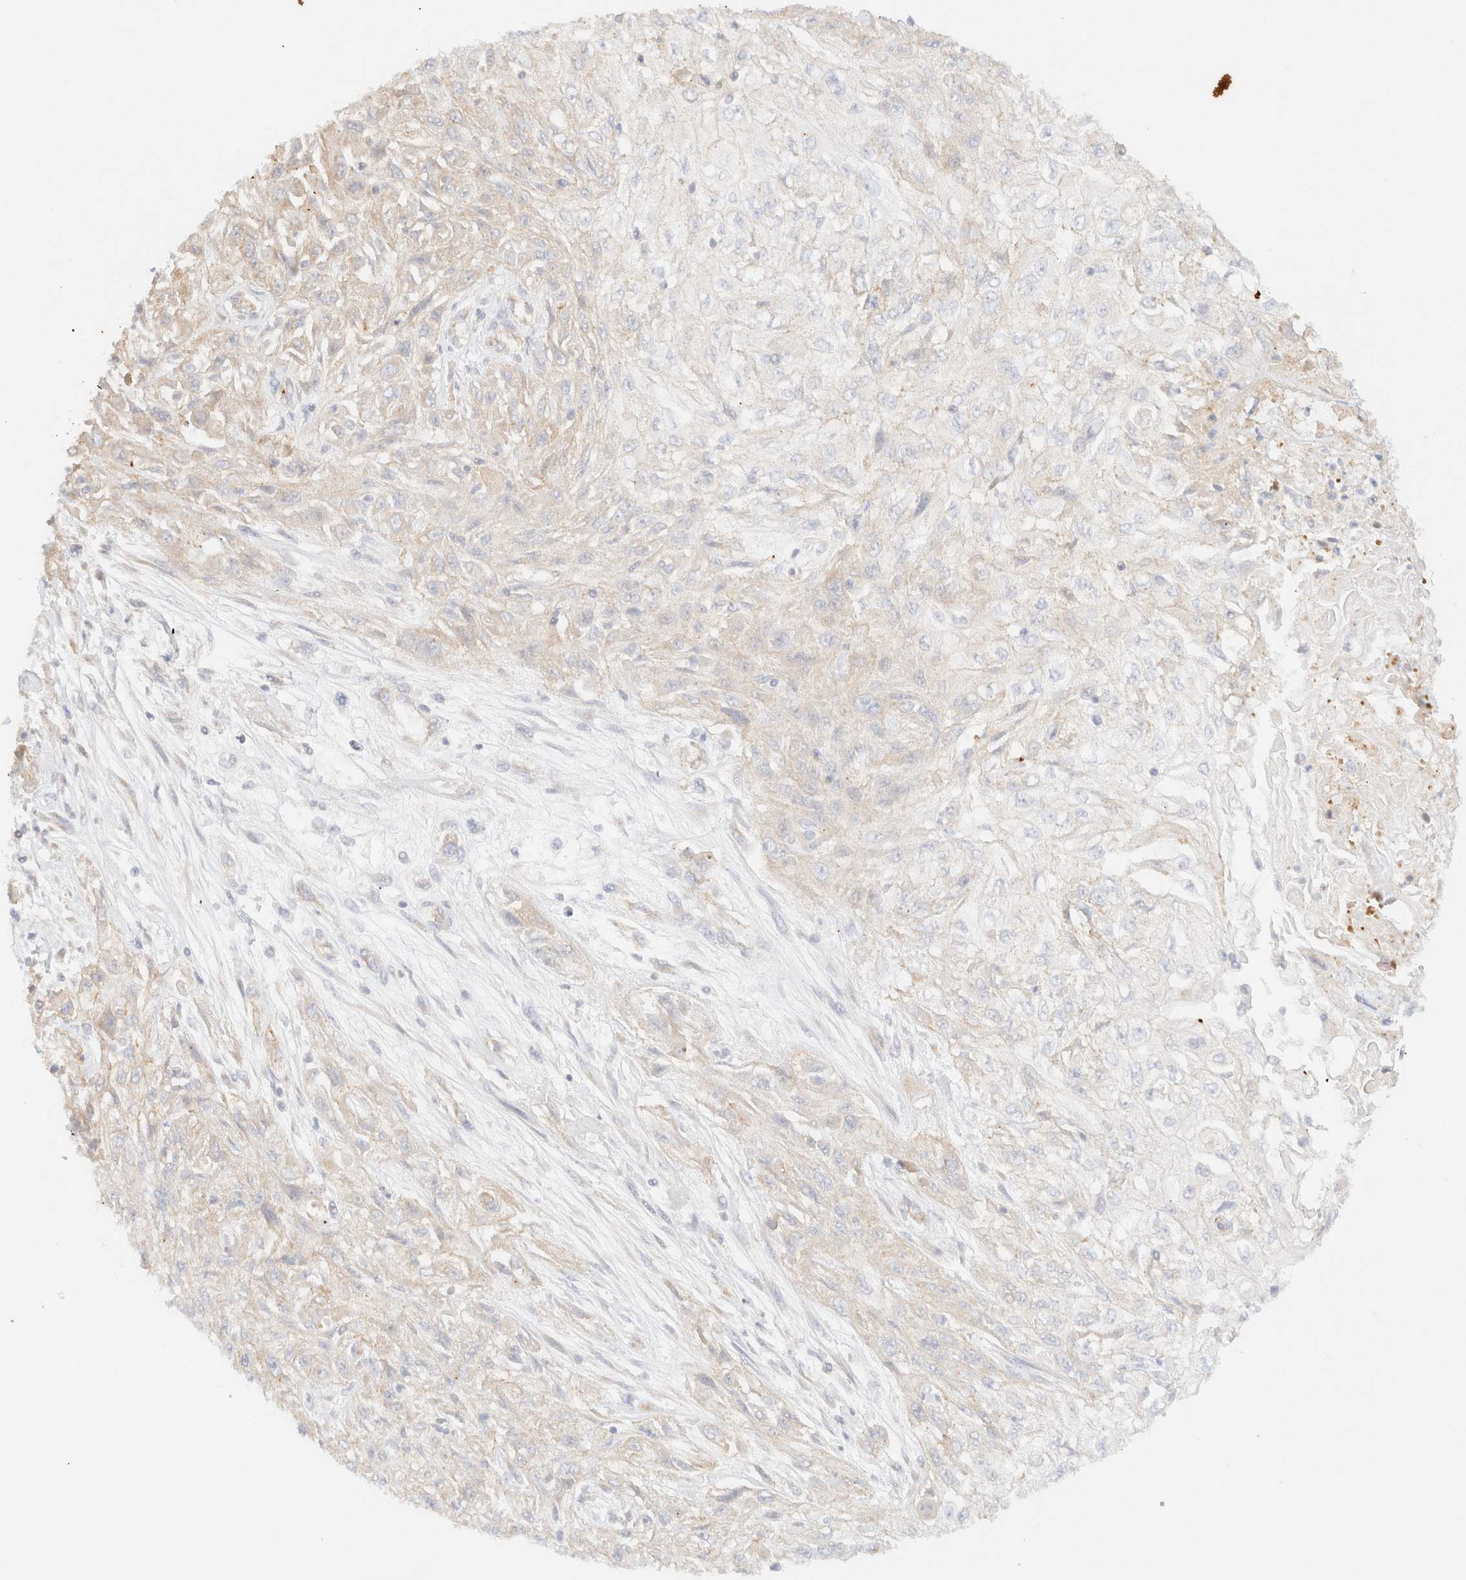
{"staining": {"intensity": "negative", "quantity": "none", "location": "none"}, "tissue": "skin cancer", "cell_type": "Tumor cells", "image_type": "cancer", "snomed": [{"axis": "morphology", "description": "Squamous cell carcinoma, NOS"}, {"axis": "morphology", "description": "Squamous cell carcinoma, metastatic, NOS"}, {"axis": "topography", "description": "Skin"}, {"axis": "topography", "description": "Lymph node"}], "caption": "Immunohistochemistry (IHC) photomicrograph of neoplastic tissue: skin cancer stained with DAB (3,3'-diaminobenzidine) shows no significant protein expression in tumor cells.", "gene": "MYO10", "patient": {"sex": "male", "age": 75}}